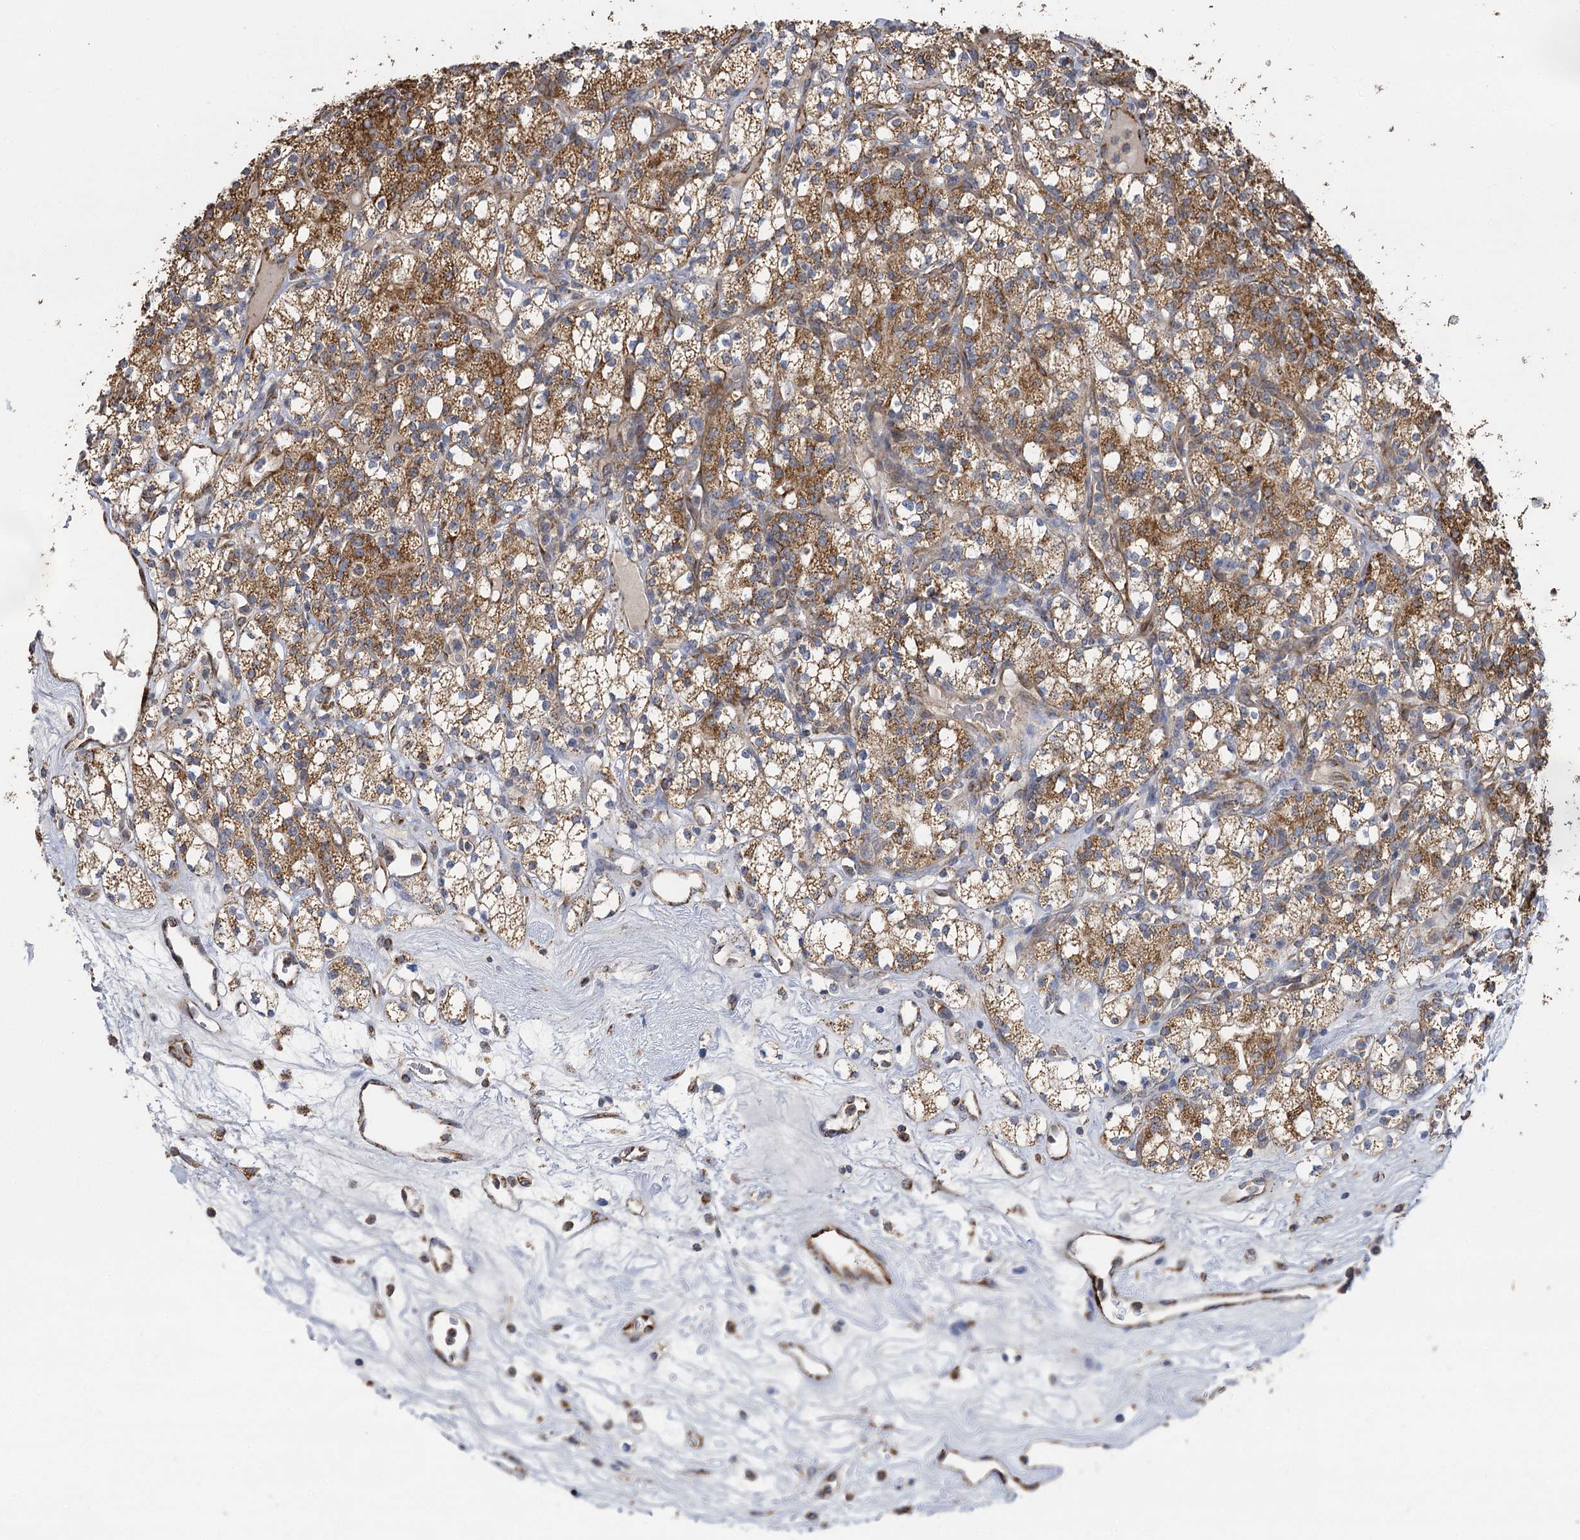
{"staining": {"intensity": "moderate", "quantity": ">75%", "location": "cytoplasmic/membranous"}, "tissue": "renal cancer", "cell_type": "Tumor cells", "image_type": "cancer", "snomed": [{"axis": "morphology", "description": "Adenocarcinoma, NOS"}, {"axis": "topography", "description": "Kidney"}], "caption": "Renal cancer was stained to show a protein in brown. There is medium levels of moderate cytoplasmic/membranous expression in approximately >75% of tumor cells. The protein is shown in brown color, while the nuclei are stained blue.", "gene": "IL11RA", "patient": {"sex": "male", "age": 77}}